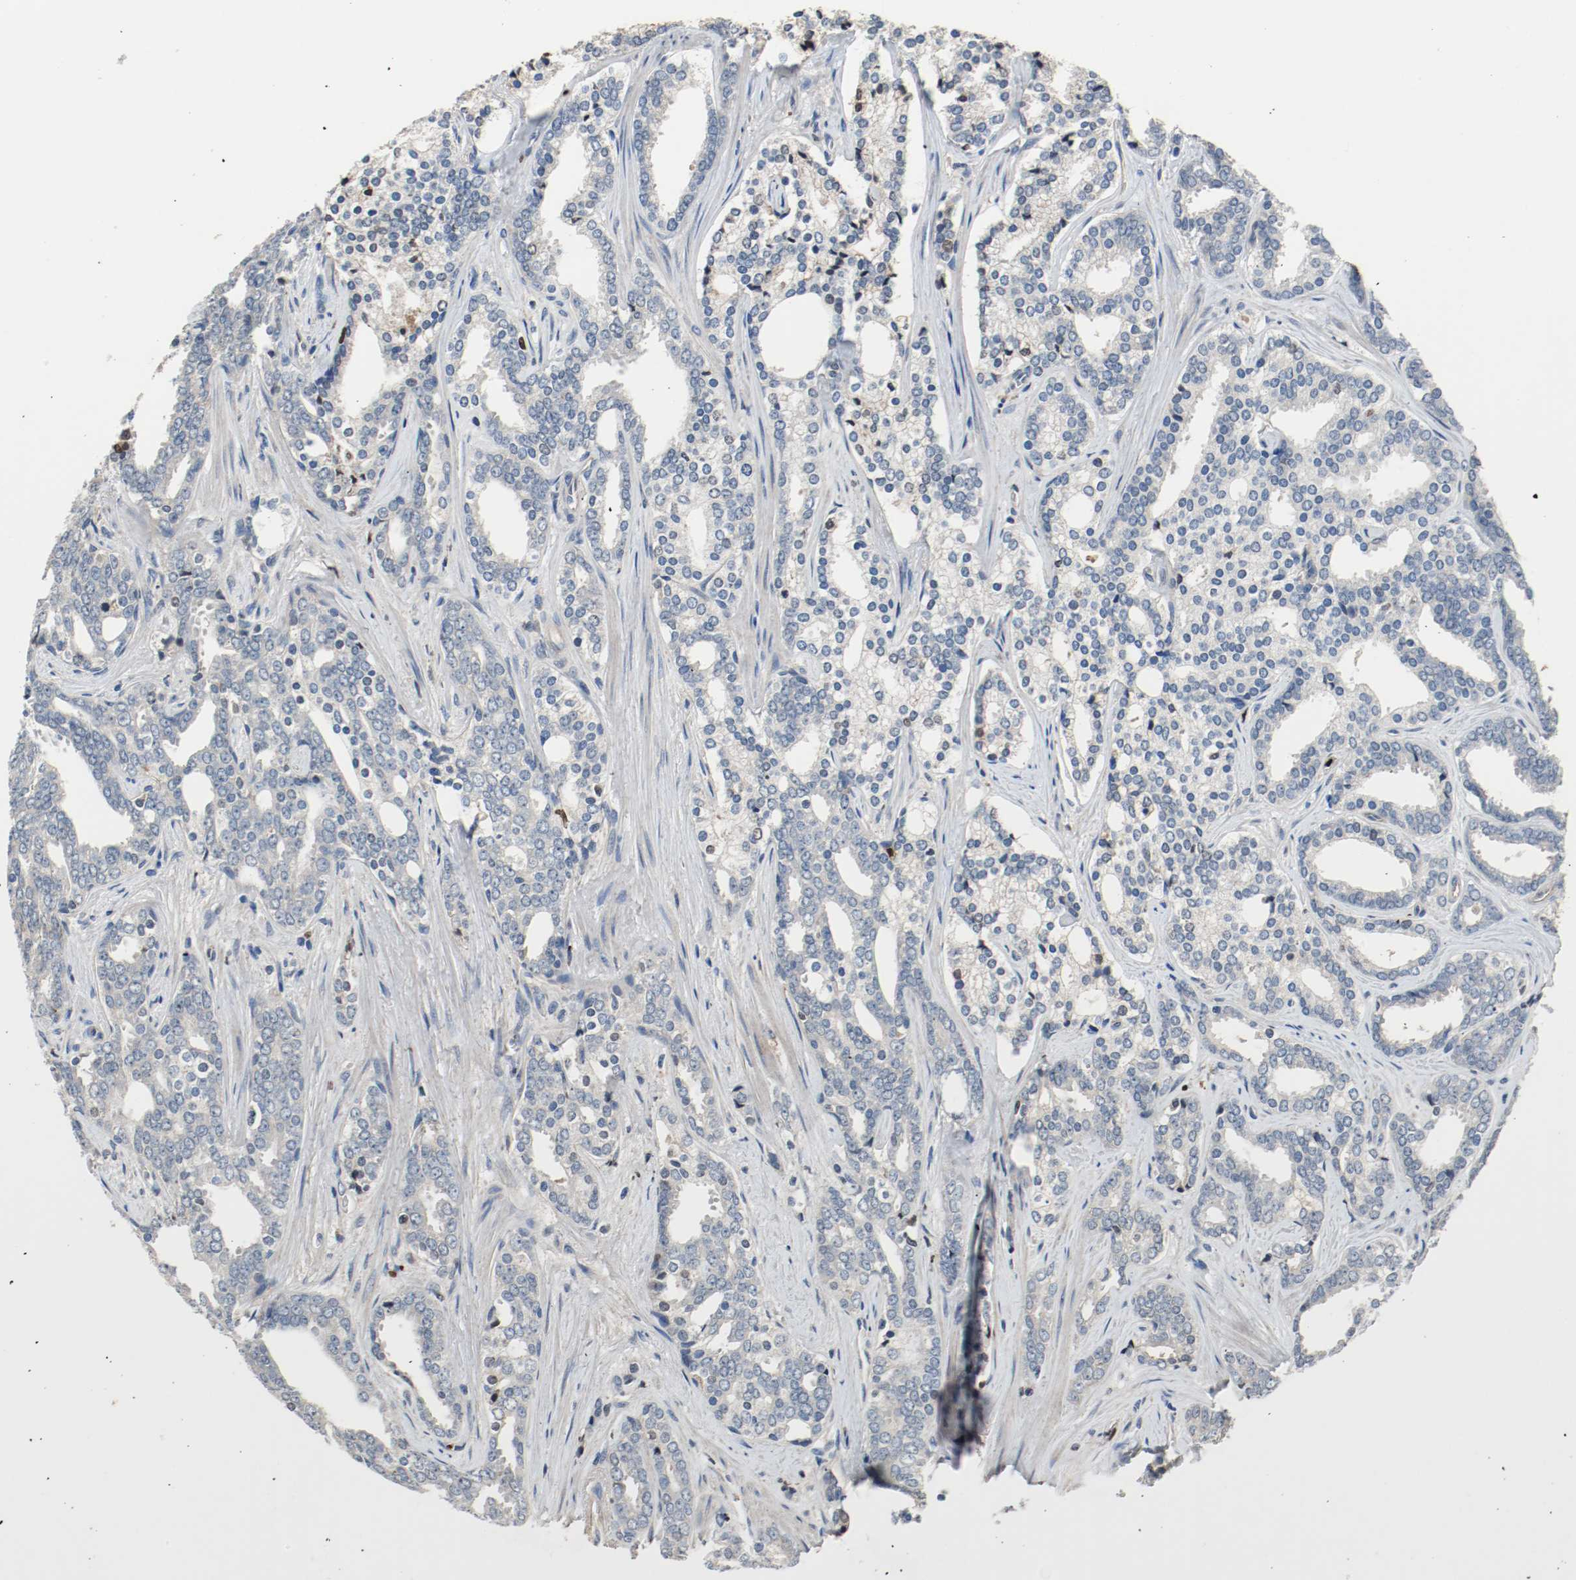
{"staining": {"intensity": "negative", "quantity": "none", "location": "none"}, "tissue": "prostate cancer", "cell_type": "Tumor cells", "image_type": "cancer", "snomed": [{"axis": "morphology", "description": "Adenocarcinoma, High grade"}, {"axis": "topography", "description": "Prostate"}], "caption": "Immunohistochemical staining of prostate adenocarcinoma (high-grade) exhibits no significant expression in tumor cells. (Brightfield microscopy of DAB IHC at high magnification).", "gene": "BLK", "patient": {"sex": "male", "age": 67}}